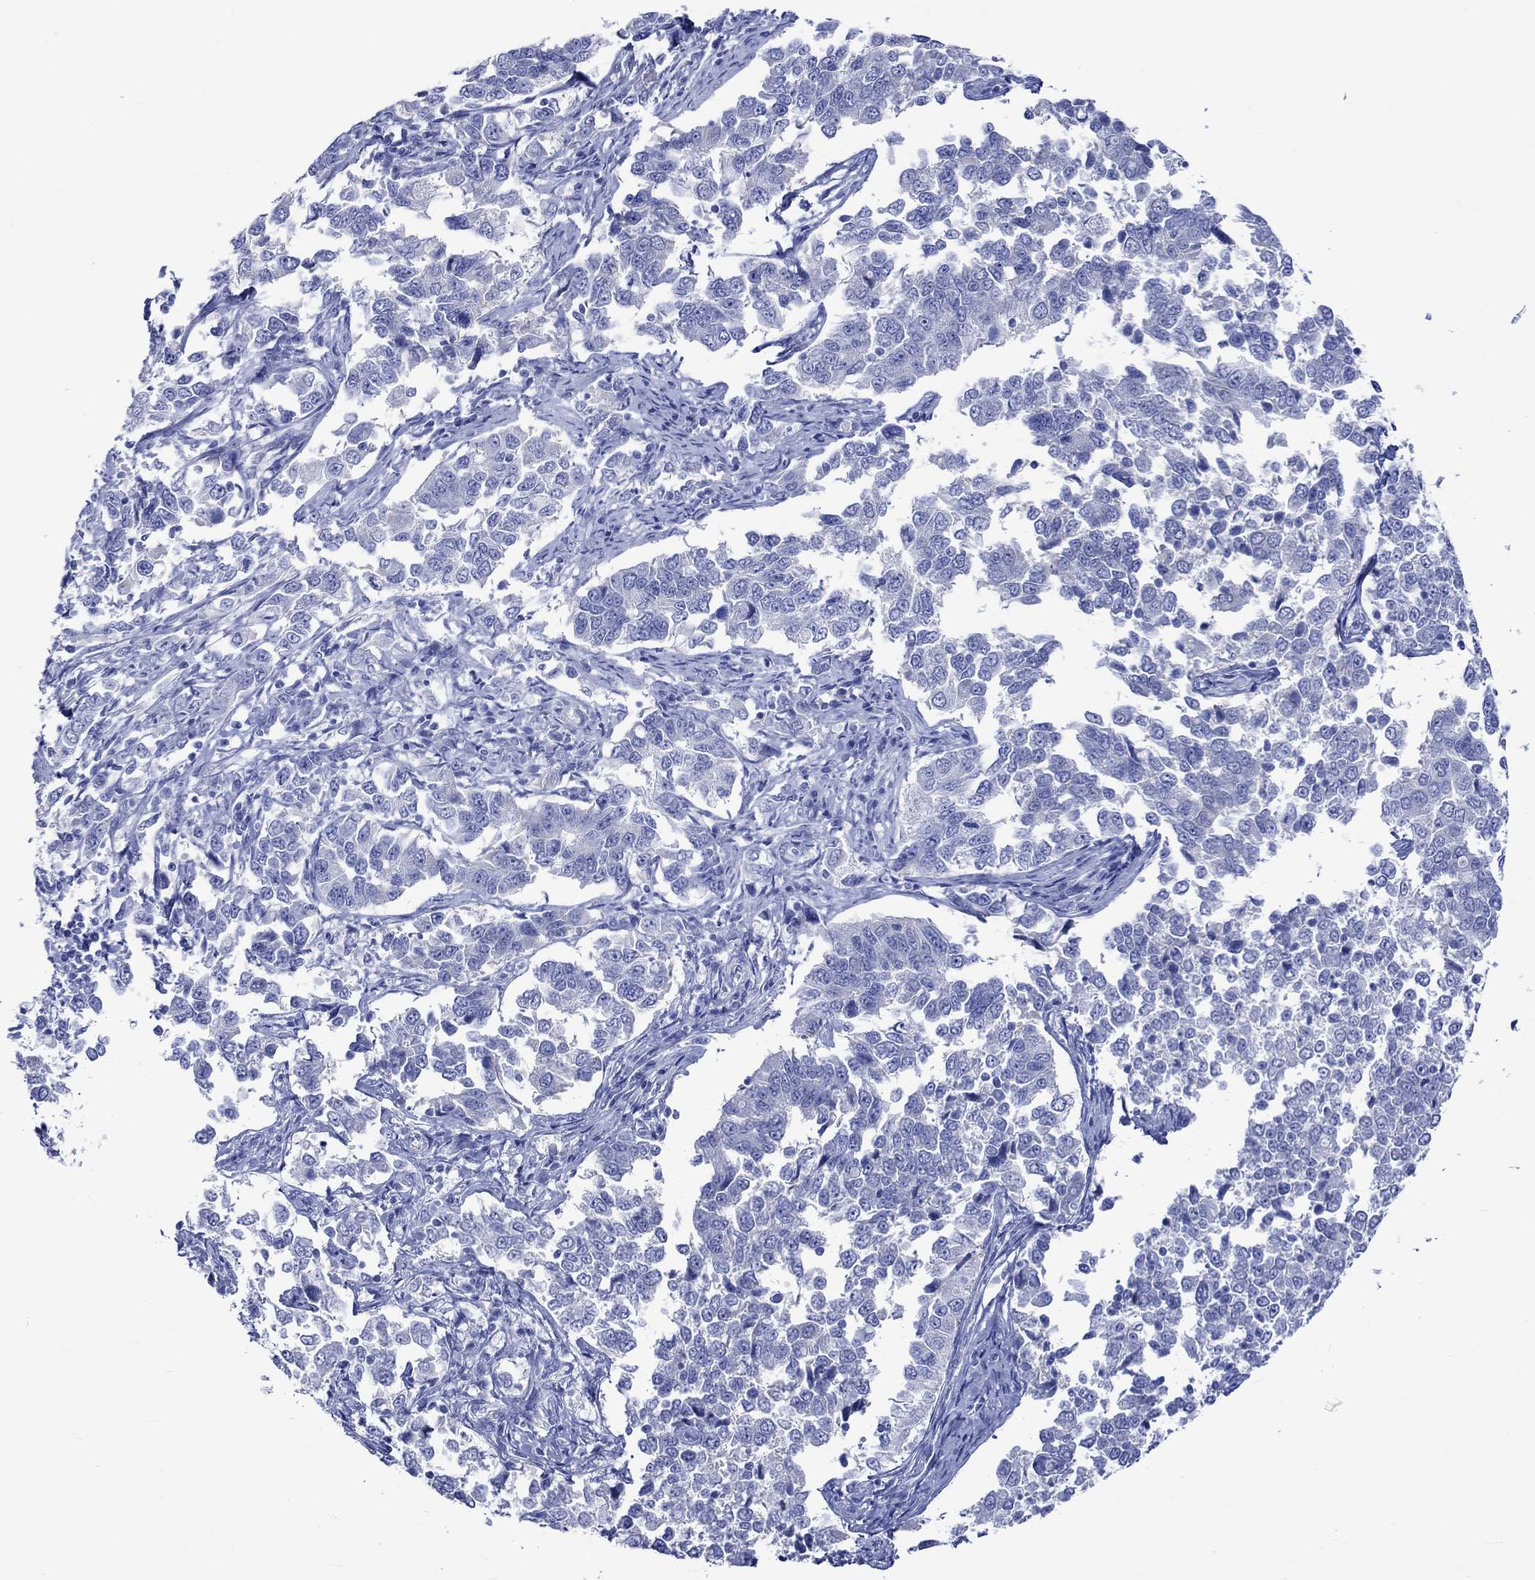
{"staining": {"intensity": "negative", "quantity": "none", "location": "none"}, "tissue": "endometrial cancer", "cell_type": "Tumor cells", "image_type": "cancer", "snomed": [{"axis": "morphology", "description": "Adenocarcinoma, NOS"}, {"axis": "topography", "description": "Endometrium"}], "caption": "Immunohistochemistry (IHC) of human endometrial cancer (adenocarcinoma) exhibits no positivity in tumor cells.", "gene": "HARBI1", "patient": {"sex": "female", "age": 43}}